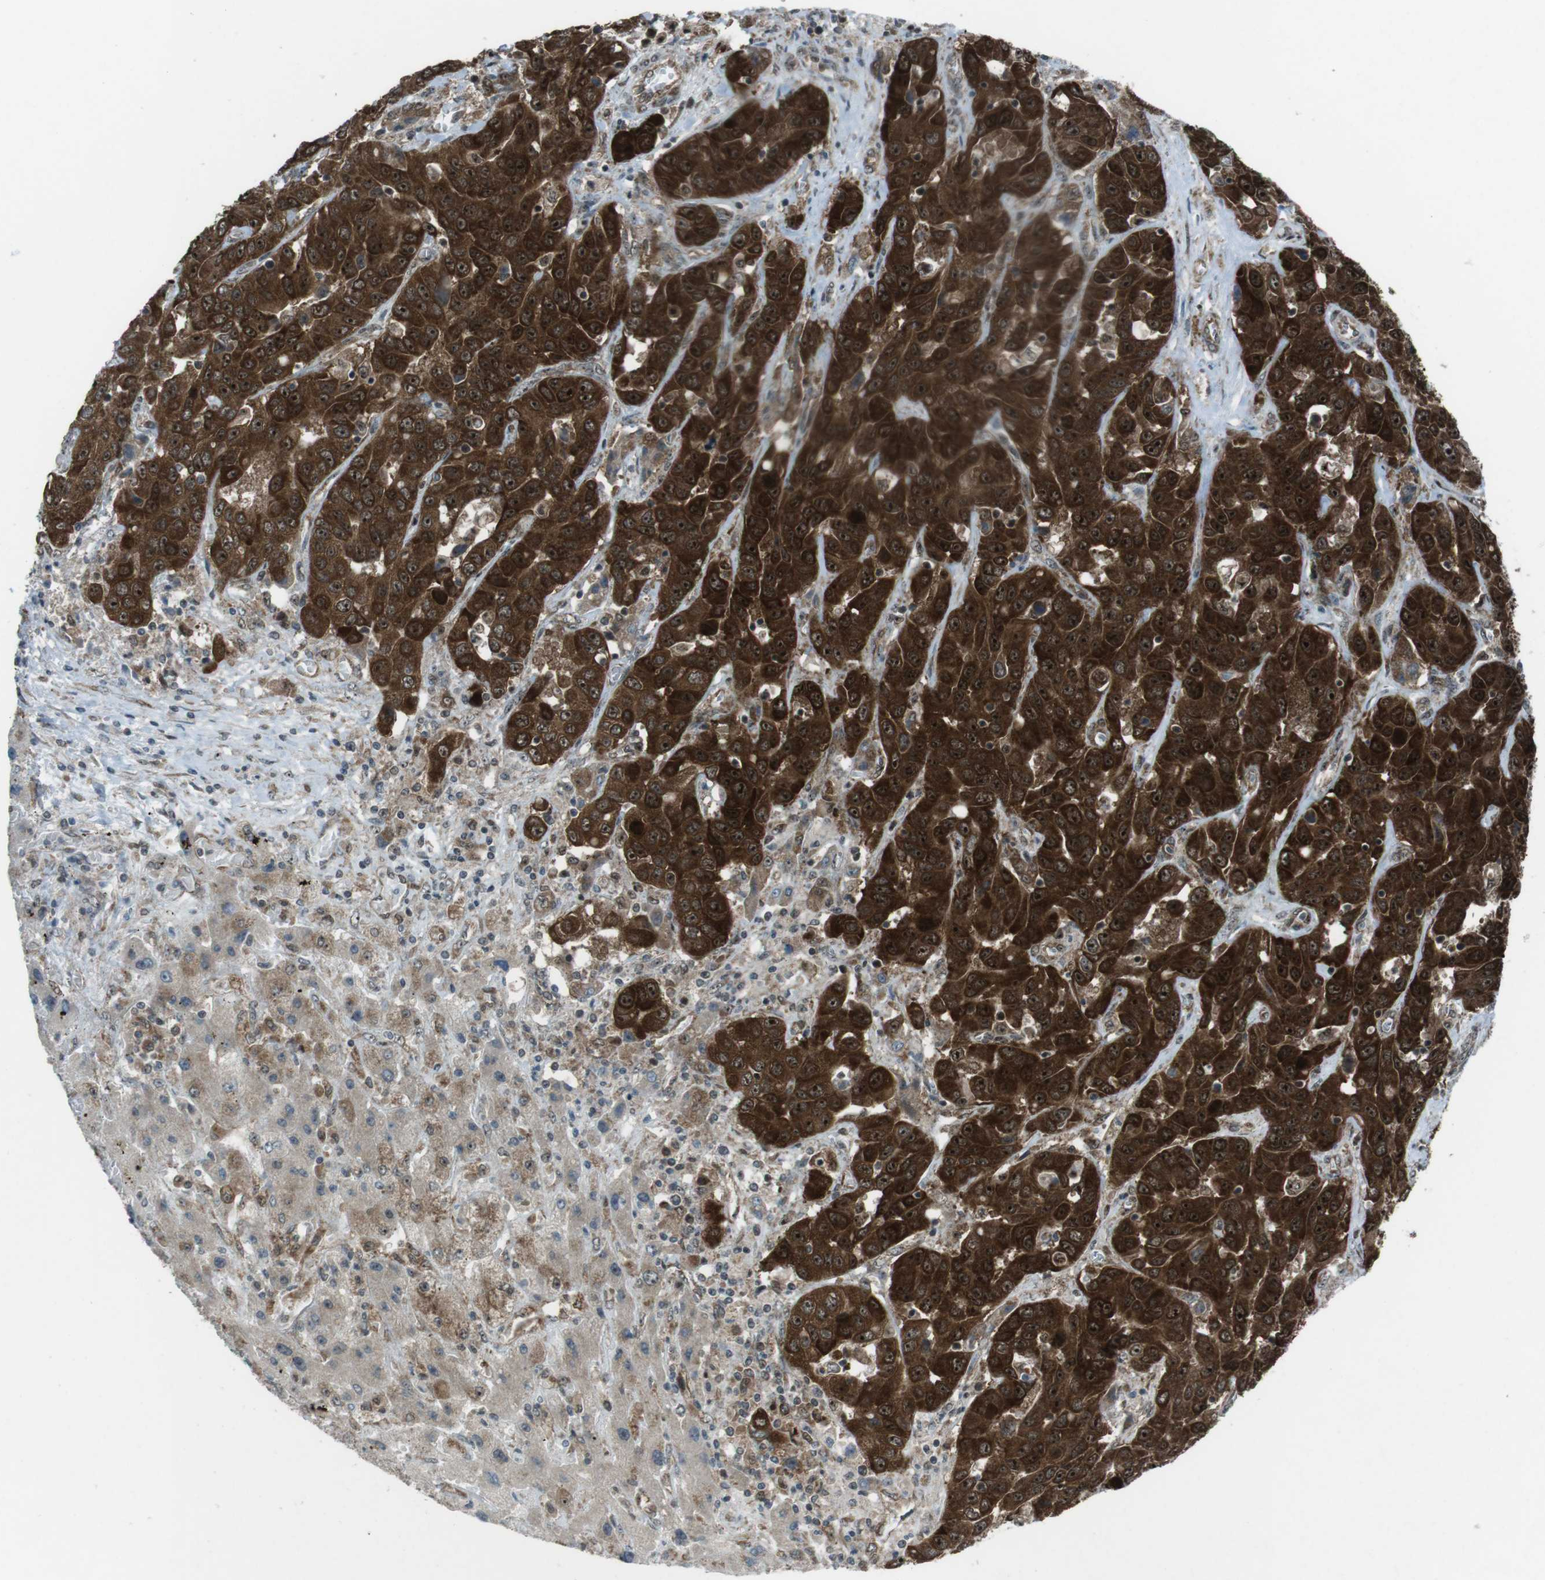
{"staining": {"intensity": "strong", "quantity": ">75%", "location": "cytoplasmic/membranous,nuclear"}, "tissue": "liver cancer", "cell_type": "Tumor cells", "image_type": "cancer", "snomed": [{"axis": "morphology", "description": "Cholangiocarcinoma"}, {"axis": "topography", "description": "Liver"}], "caption": "Tumor cells exhibit high levels of strong cytoplasmic/membranous and nuclear positivity in approximately >75% of cells in human liver cancer (cholangiocarcinoma).", "gene": "CSNK1D", "patient": {"sex": "female", "age": 52}}